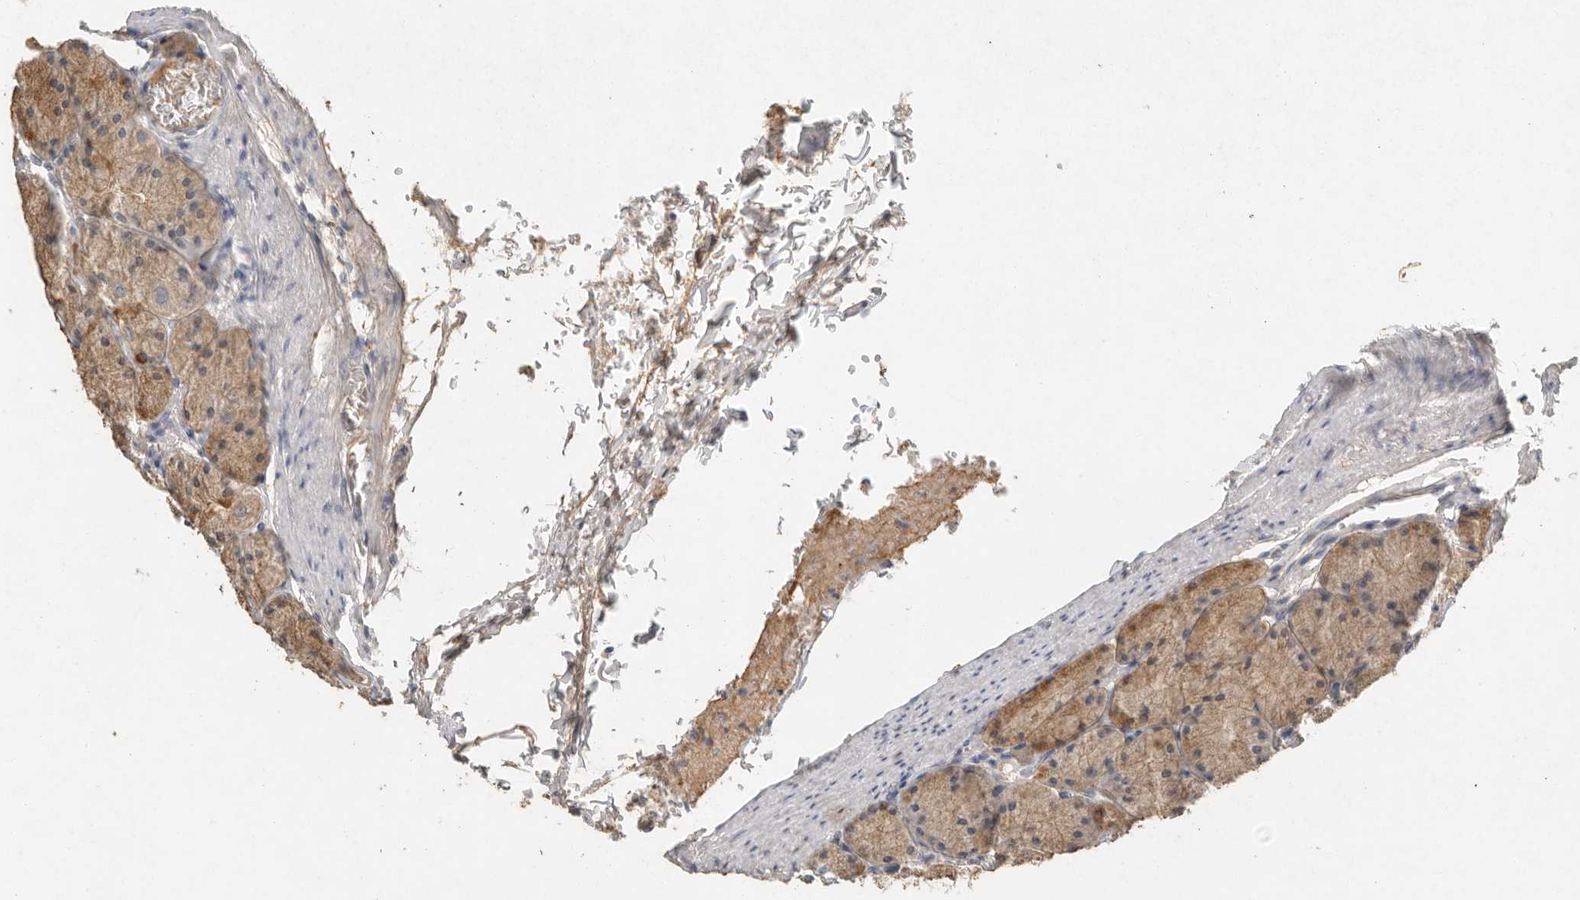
{"staining": {"intensity": "moderate", "quantity": "<25%", "location": "cytoplasmic/membranous"}, "tissue": "stomach", "cell_type": "Glandular cells", "image_type": "normal", "snomed": [{"axis": "morphology", "description": "Normal tissue, NOS"}, {"axis": "topography", "description": "Stomach, upper"}], "caption": "Immunohistochemistry (IHC) image of normal stomach stained for a protein (brown), which demonstrates low levels of moderate cytoplasmic/membranous staining in approximately <25% of glandular cells.", "gene": "CTF1", "patient": {"sex": "female", "age": 56}}